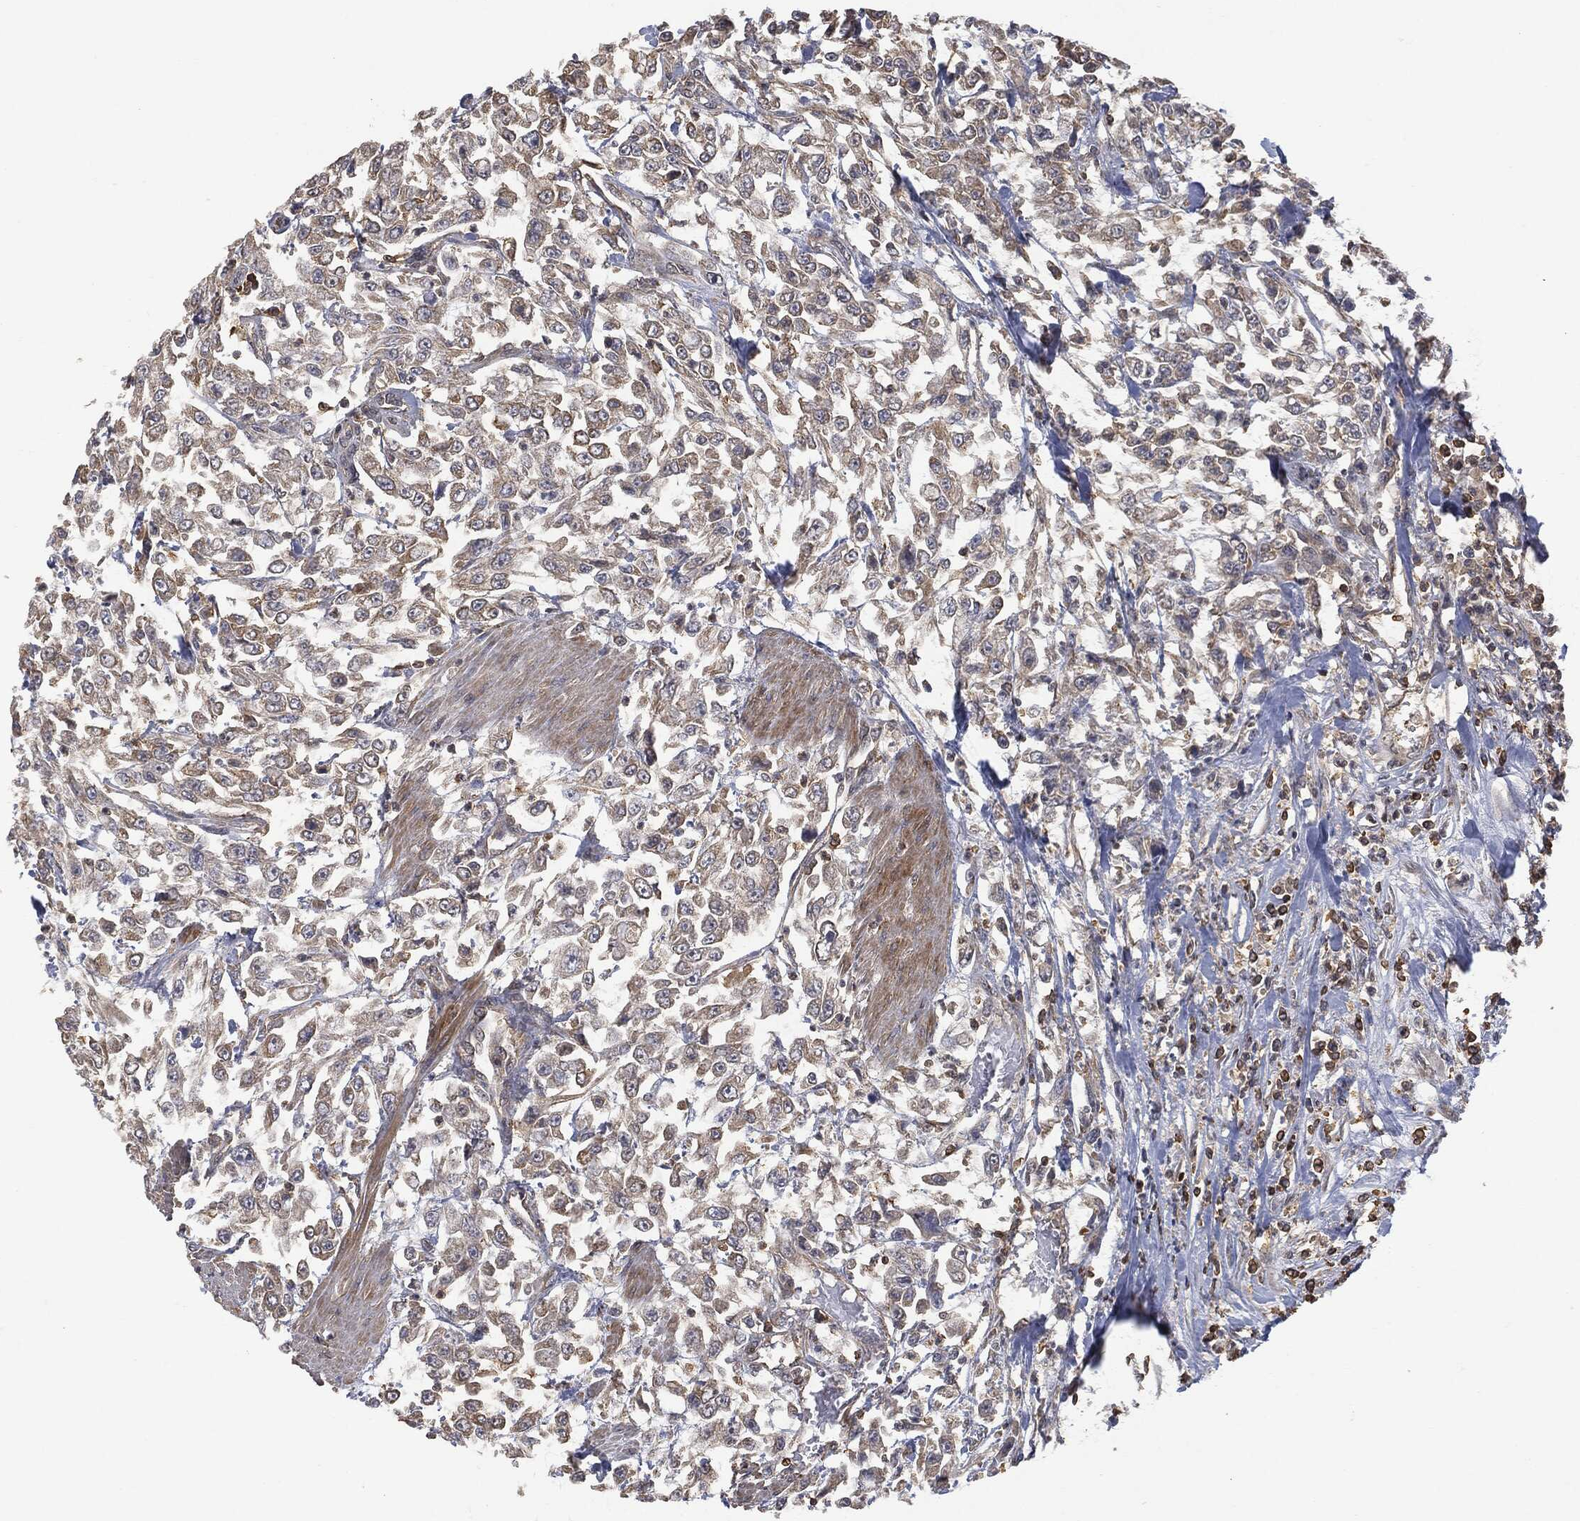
{"staining": {"intensity": "moderate", "quantity": "<25%", "location": "cytoplasmic/membranous"}, "tissue": "urothelial cancer", "cell_type": "Tumor cells", "image_type": "cancer", "snomed": [{"axis": "morphology", "description": "Urothelial carcinoma, High grade"}, {"axis": "topography", "description": "Urinary bladder"}], "caption": "A high-resolution histopathology image shows IHC staining of urothelial cancer, which shows moderate cytoplasmic/membranous positivity in about <25% of tumor cells.", "gene": "PSMB10", "patient": {"sex": "male", "age": 46}}